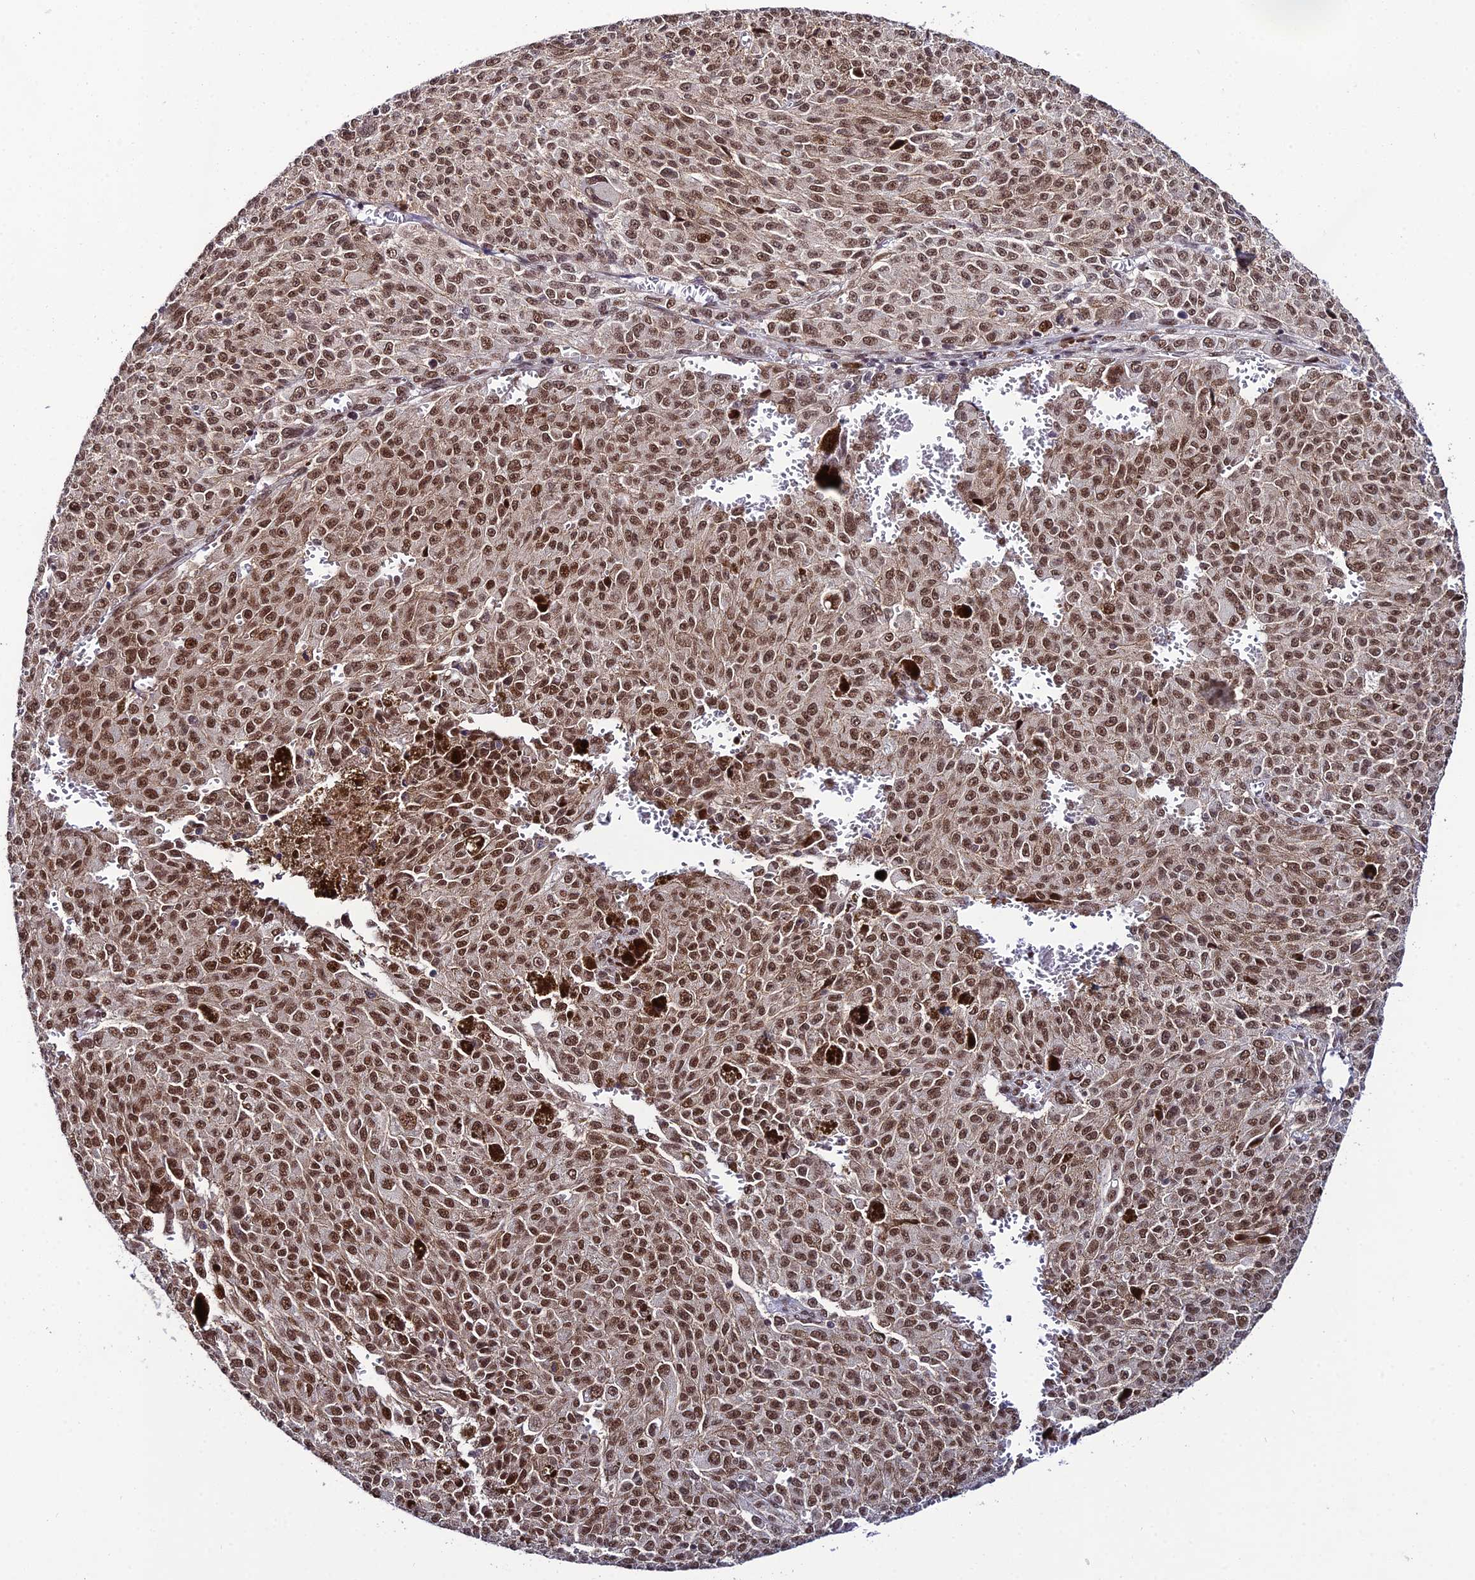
{"staining": {"intensity": "moderate", "quantity": ">75%", "location": "nuclear"}, "tissue": "melanoma", "cell_type": "Tumor cells", "image_type": "cancer", "snomed": [{"axis": "morphology", "description": "Malignant melanoma, NOS"}, {"axis": "topography", "description": "Skin"}], "caption": "Human malignant melanoma stained with a protein marker displays moderate staining in tumor cells.", "gene": "SYT15", "patient": {"sex": "female", "age": 52}}